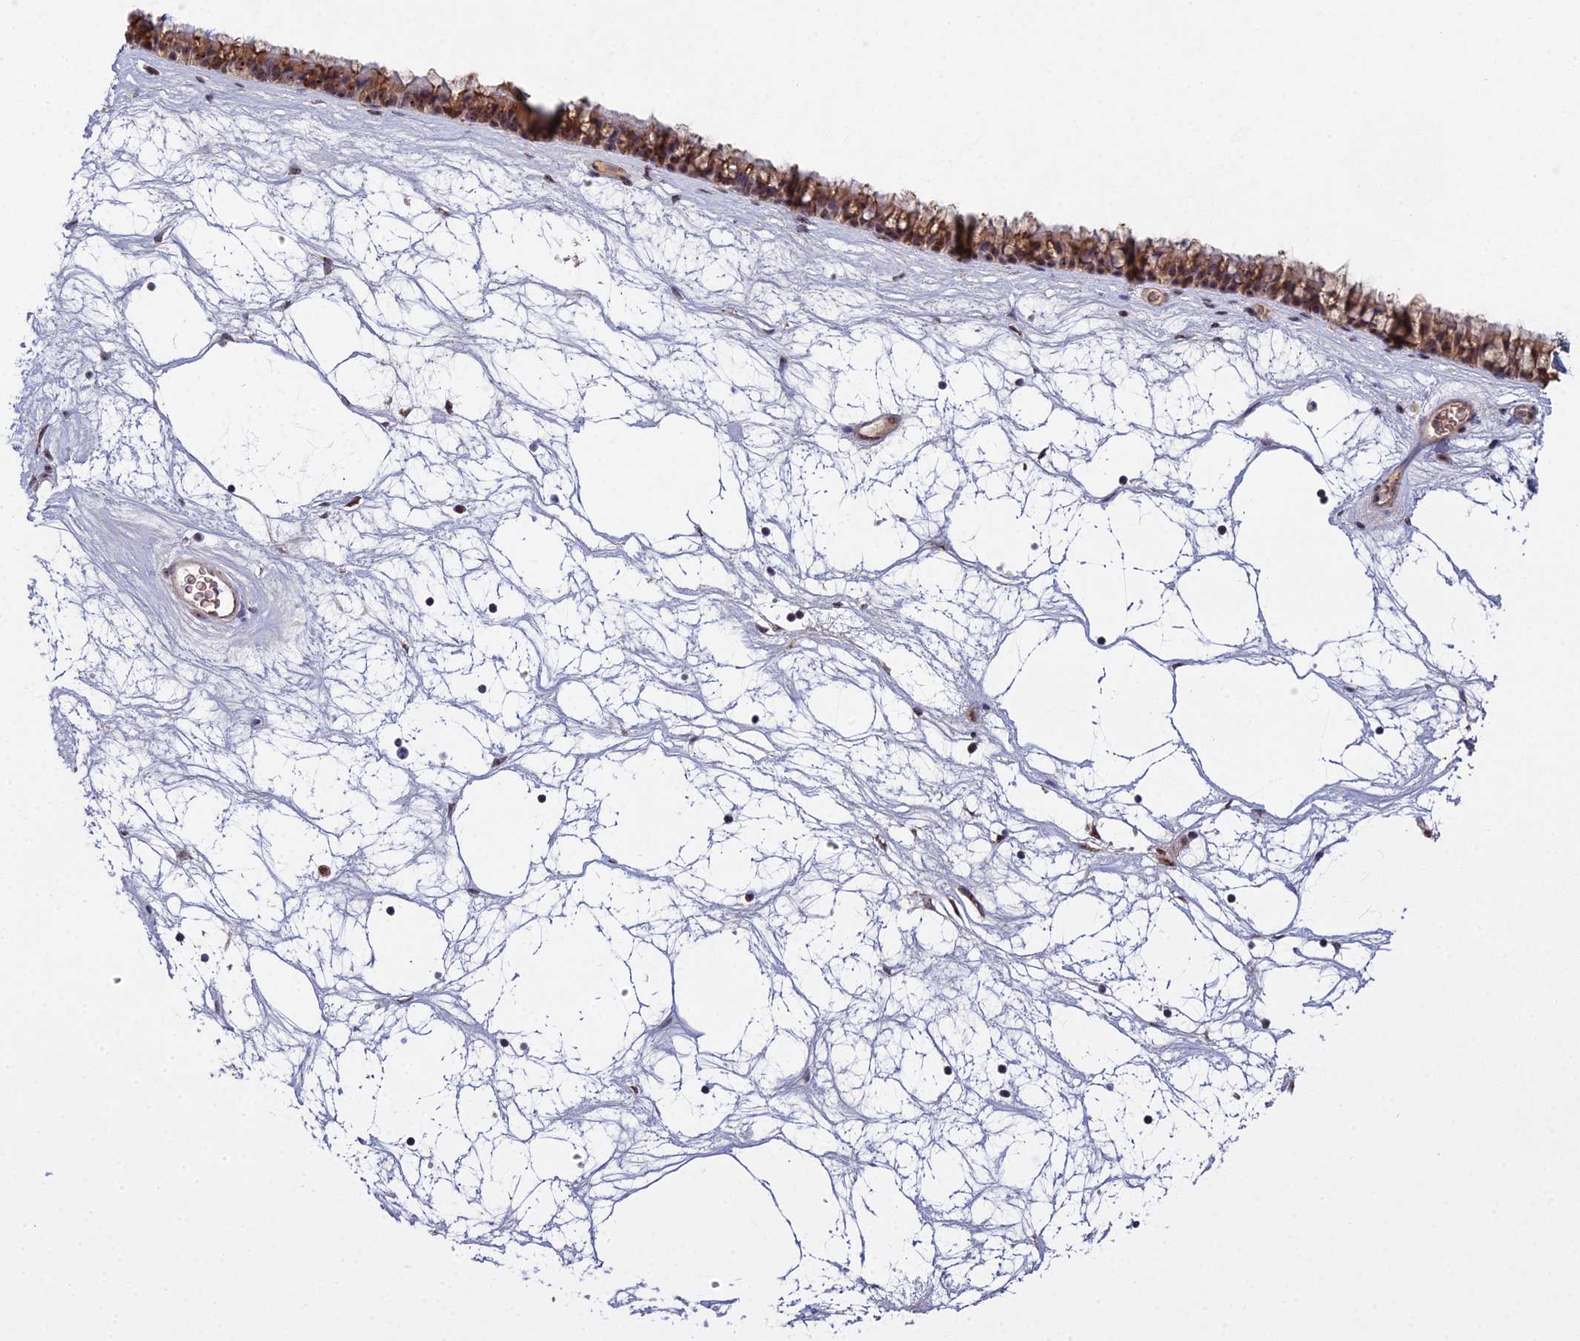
{"staining": {"intensity": "moderate", "quantity": ">75%", "location": "cytoplasmic/membranous"}, "tissue": "nasopharynx", "cell_type": "Respiratory epithelial cells", "image_type": "normal", "snomed": [{"axis": "morphology", "description": "Normal tissue, NOS"}, {"axis": "topography", "description": "Nasopharynx"}], "caption": "Immunohistochemistry (DAB (3,3'-diaminobenzidine)) staining of normal human nasopharynx displays moderate cytoplasmic/membranous protein expression in about >75% of respiratory epithelial cells.", "gene": "MEOX1", "patient": {"sex": "male", "age": 64}}